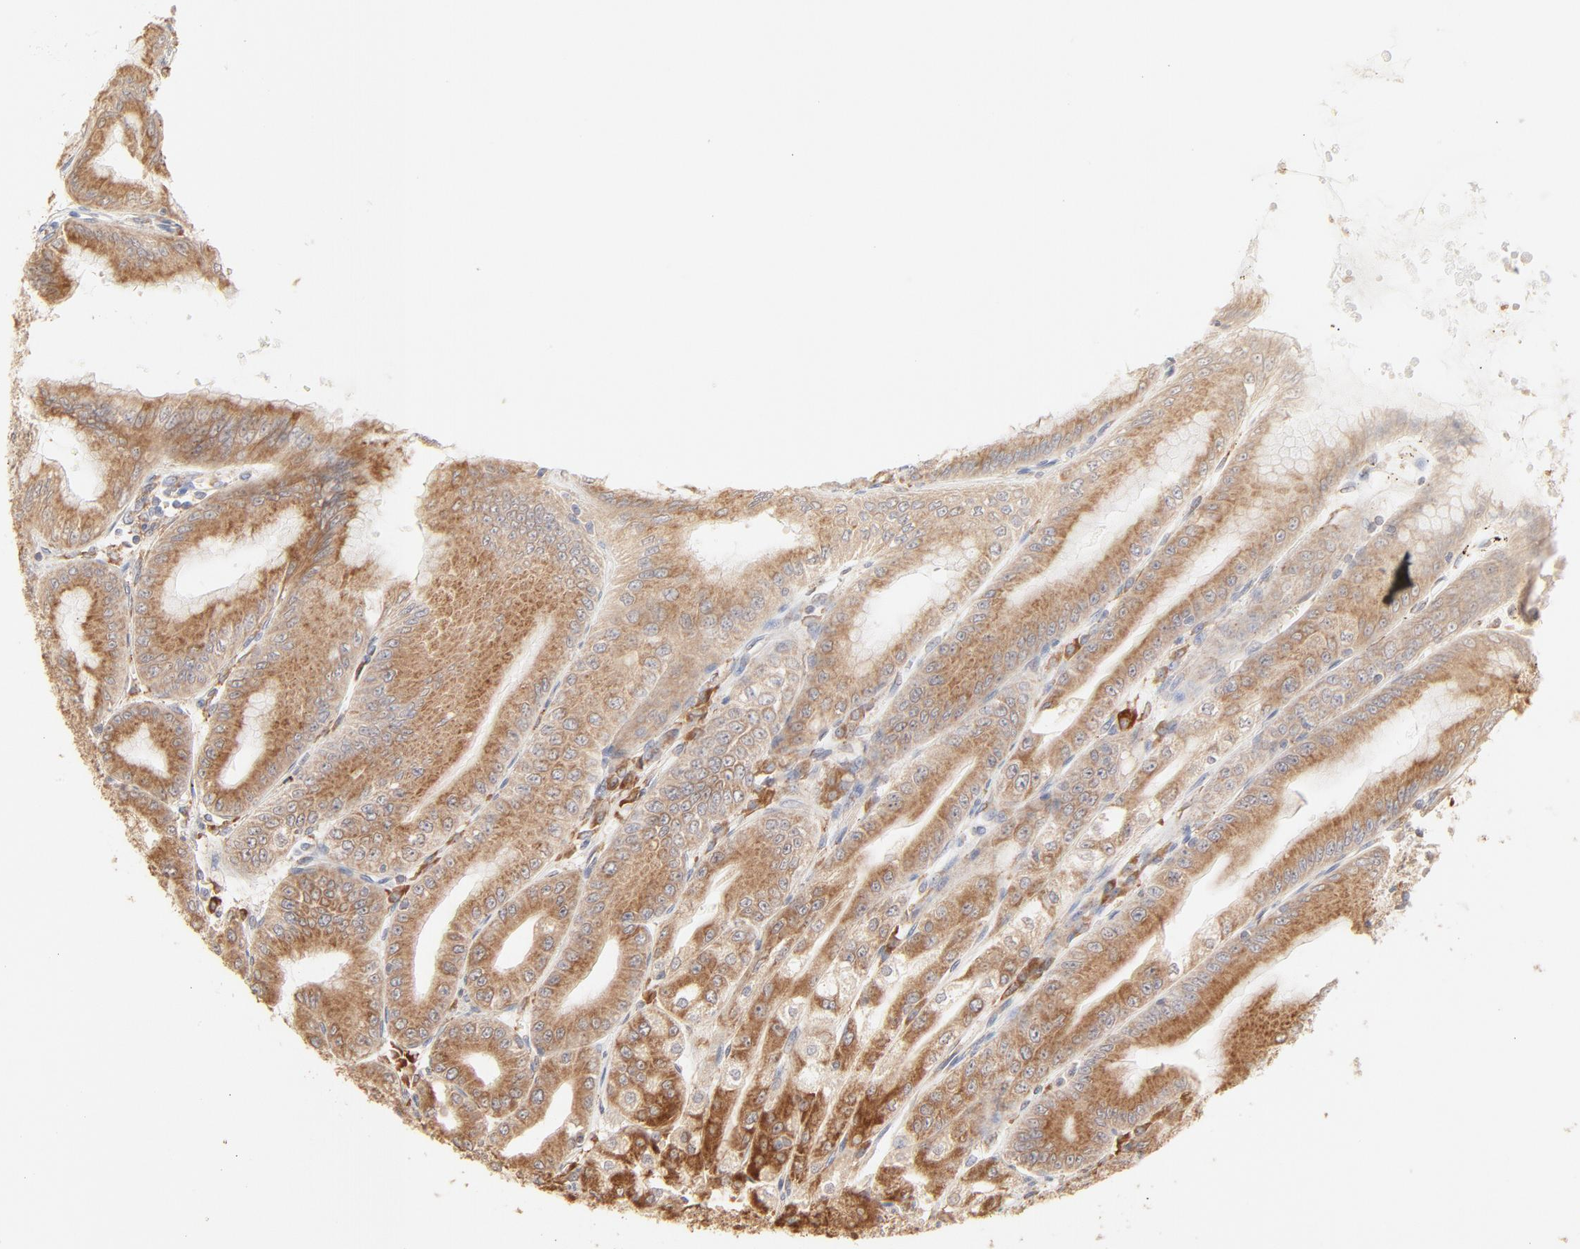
{"staining": {"intensity": "moderate", "quantity": "25%-75%", "location": "cytoplasmic/membranous"}, "tissue": "stomach", "cell_type": "Glandular cells", "image_type": "normal", "snomed": [{"axis": "morphology", "description": "Normal tissue, NOS"}, {"axis": "topography", "description": "Stomach, lower"}], "caption": "Immunohistochemical staining of benign human stomach exhibits moderate cytoplasmic/membranous protein positivity in approximately 25%-75% of glandular cells. (DAB = brown stain, brightfield microscopy at high magnification).", "gene": "PARP12", "patient": {"sex": "male", "age": 71}}